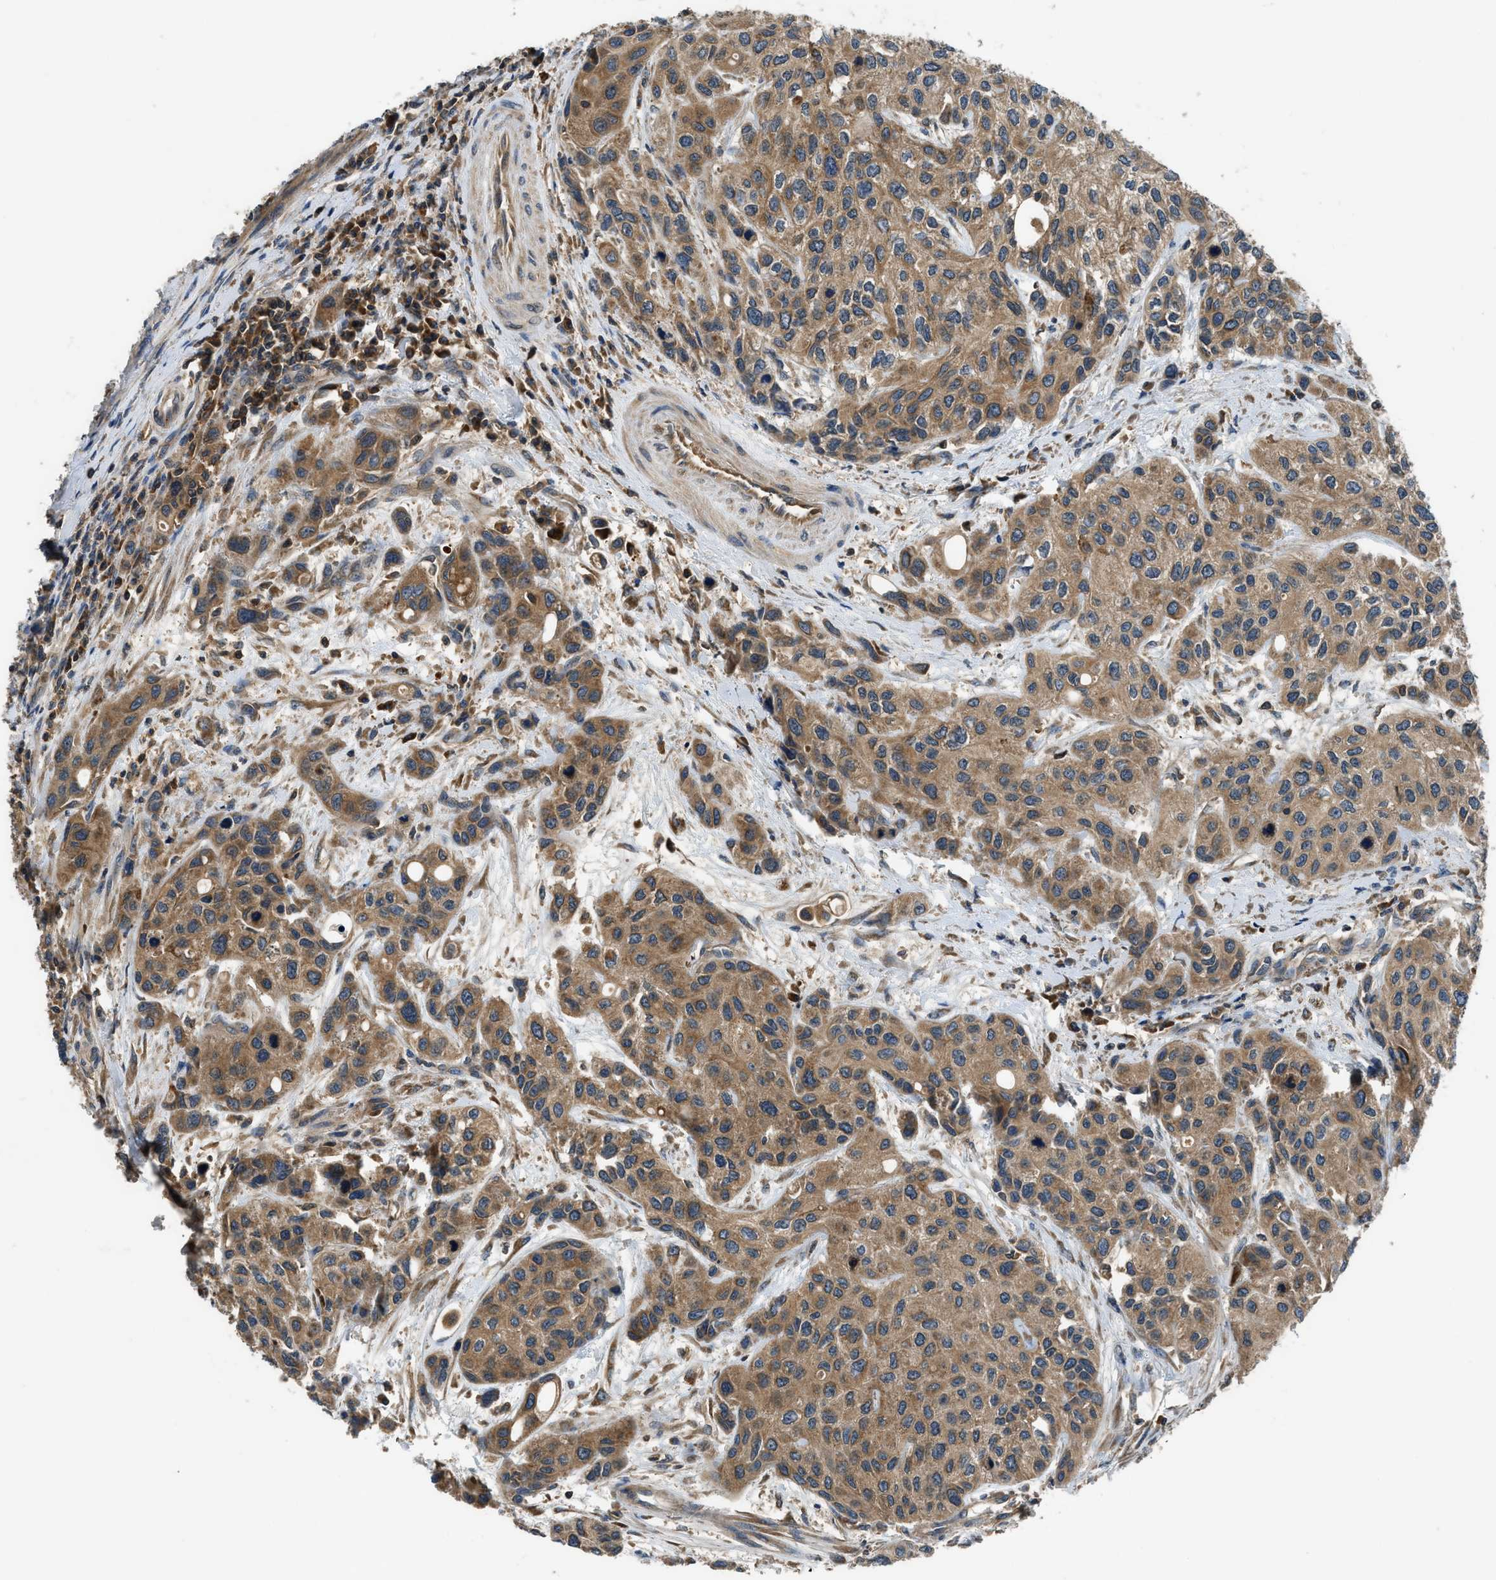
{"staining": {"intensity": "moderate", "quantity": ">75%", "location": "cytoplasmic/membranous"}, "tissue": "urothelial cancer", "cell_type": "Tumor cells", "image_type": "cancer", "snomed": [{"axis": "morphology", "description": "Urothelial carcinoma, High grade"}, {"axis": "topography", "description": "Urinary bladder"}], "caption": "Immunohistochemistry histopathology image of human urothelial cancer stained for a protein (brown), which demonstrates medium levels of moderate cytoplasmic/membranous positivity in approximately >75% of tumor cells.", "gene": "PAFAH2", "patient": {"sex": "female", "age": 56}}